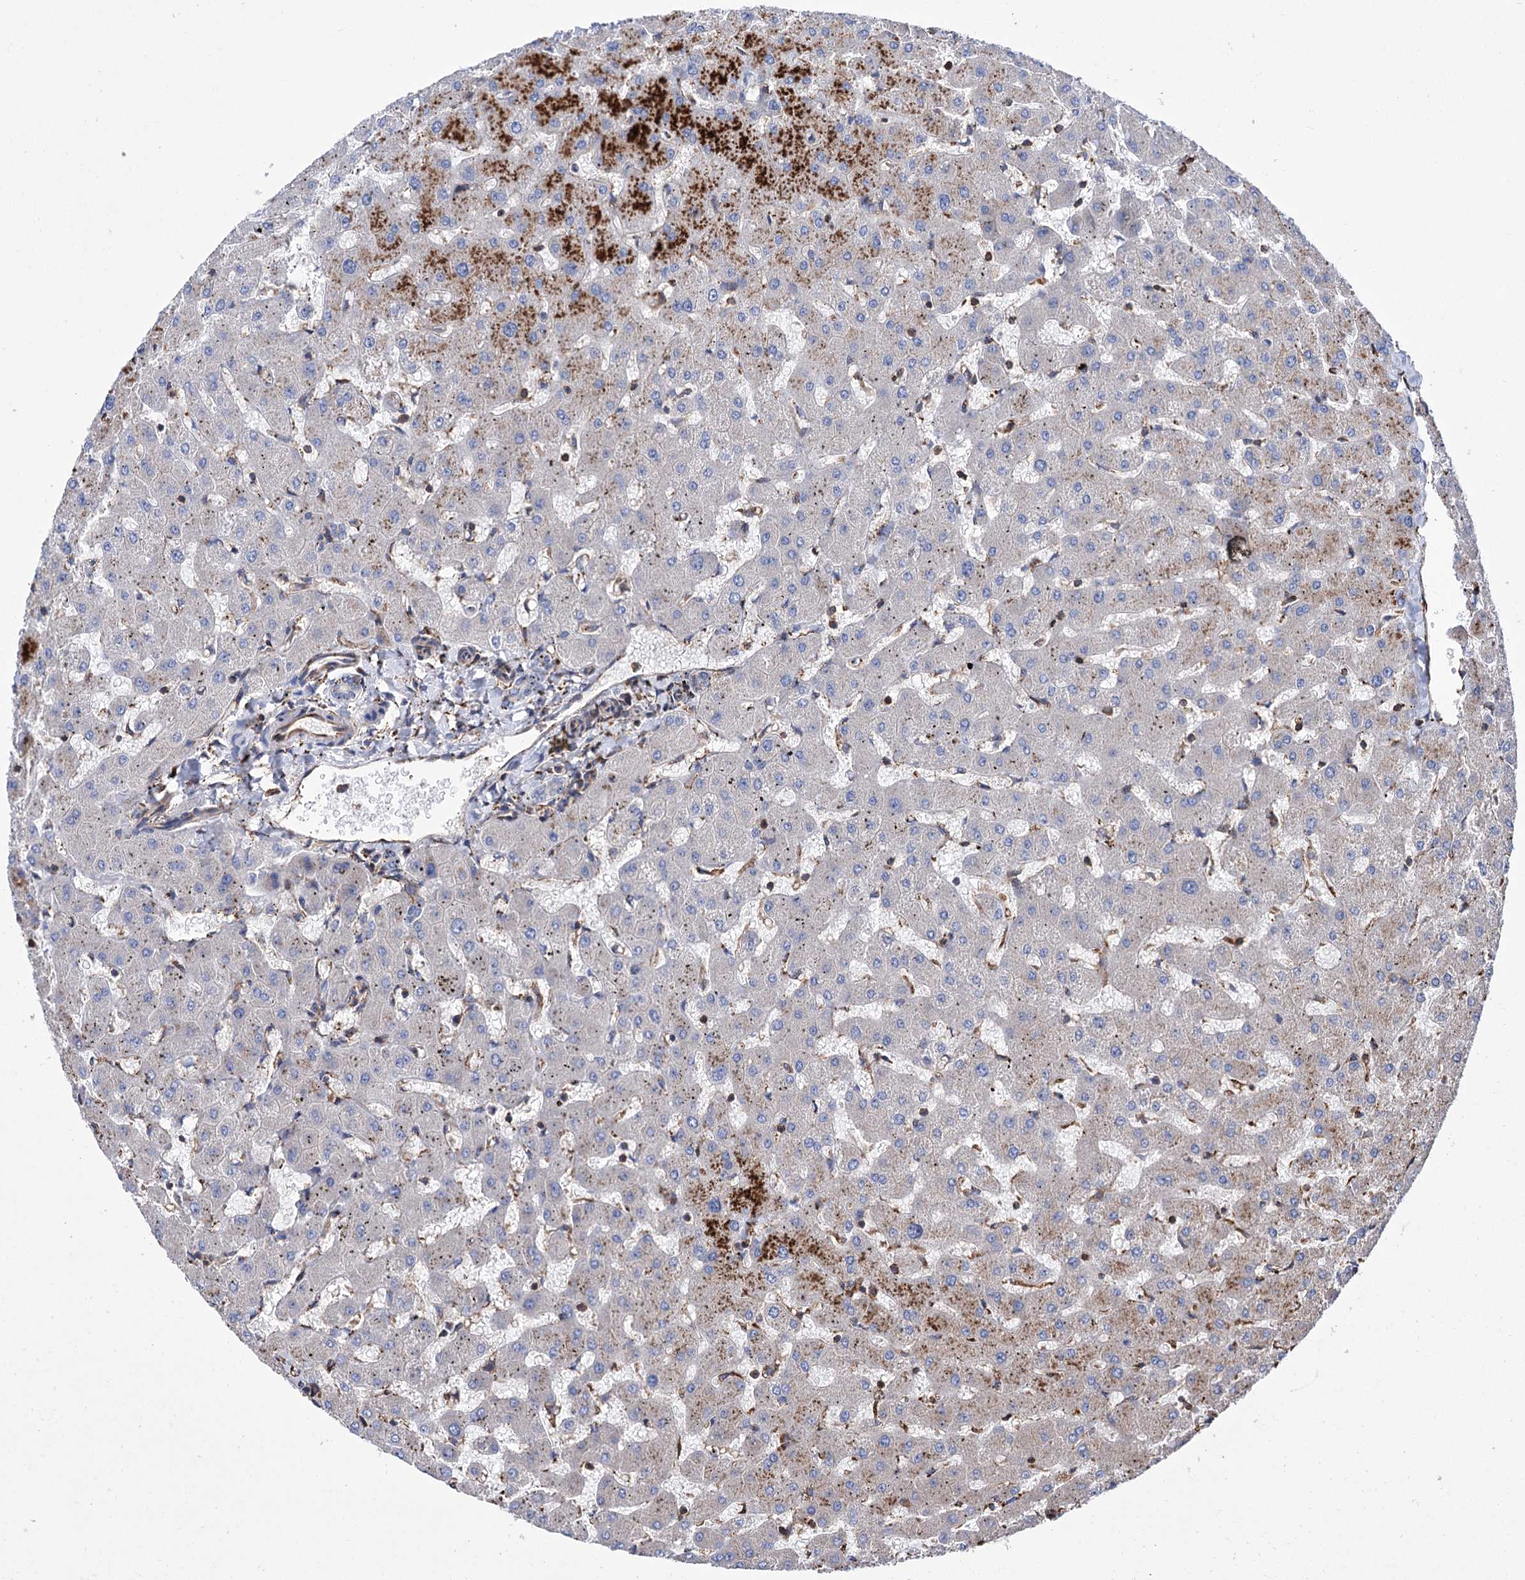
{"staining": {"intensity": "moderate", "quantity": ">75%", "location": "cytoplasmic/membranous"}, "tissue": "liver", "cell_type": "Cholangiocytes", "image_type": "normal", "snomed": [{"axis": "morphology", "description": "Normal tissue, NOS"}, {"axis": "topography", "description": "Liver"}], "caption": "A medium amount of moderate cytoplasmic/membranous positivity is present in about >75% of cholangiocytes in benign liver.", "gene": "SCPEP1", "patient": {"sex": "female", "age": 63}}